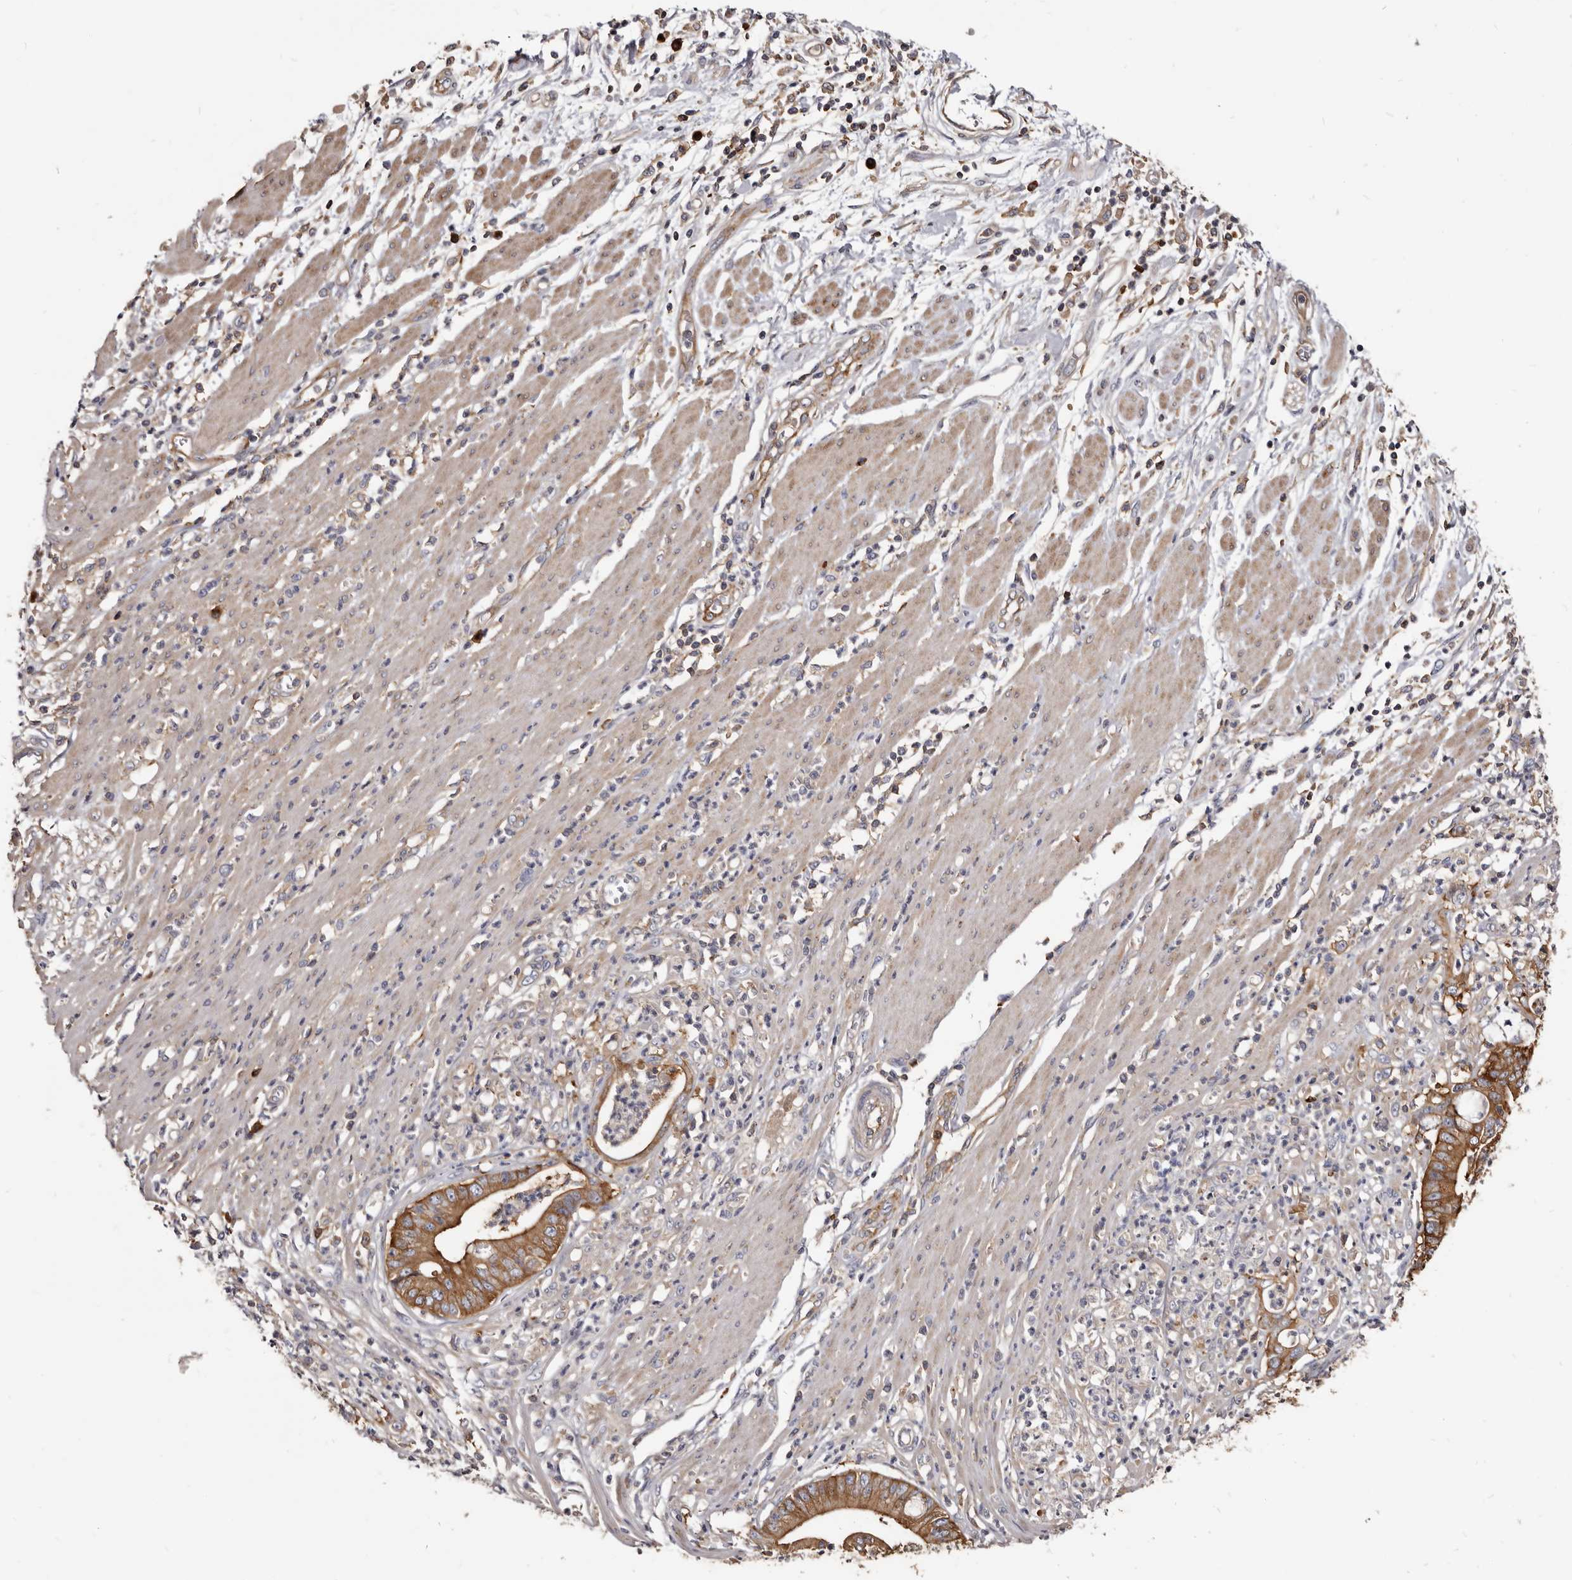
{"staining": {"intensity": "moderate", "quantity": ">75%", "location": "cytoplasmic/membranous"}, "tissue": "pancreatic cancer", "cell_type": "Tumor cells", "image_type": "cancer", "snomed": [{"axis": "morphology", "description": "Adenocarcinoma, NOS"}, {"axis": "topography", "description": "Pancreas"}], "caption": "A micrograph of human pancreatic adenocarcinoma stained for a protein displays moderate cytoplasmic/membranous brown staining in tumor cells.", "gene": "TPD52", "patient": {"sex": "male", "age": 69}}